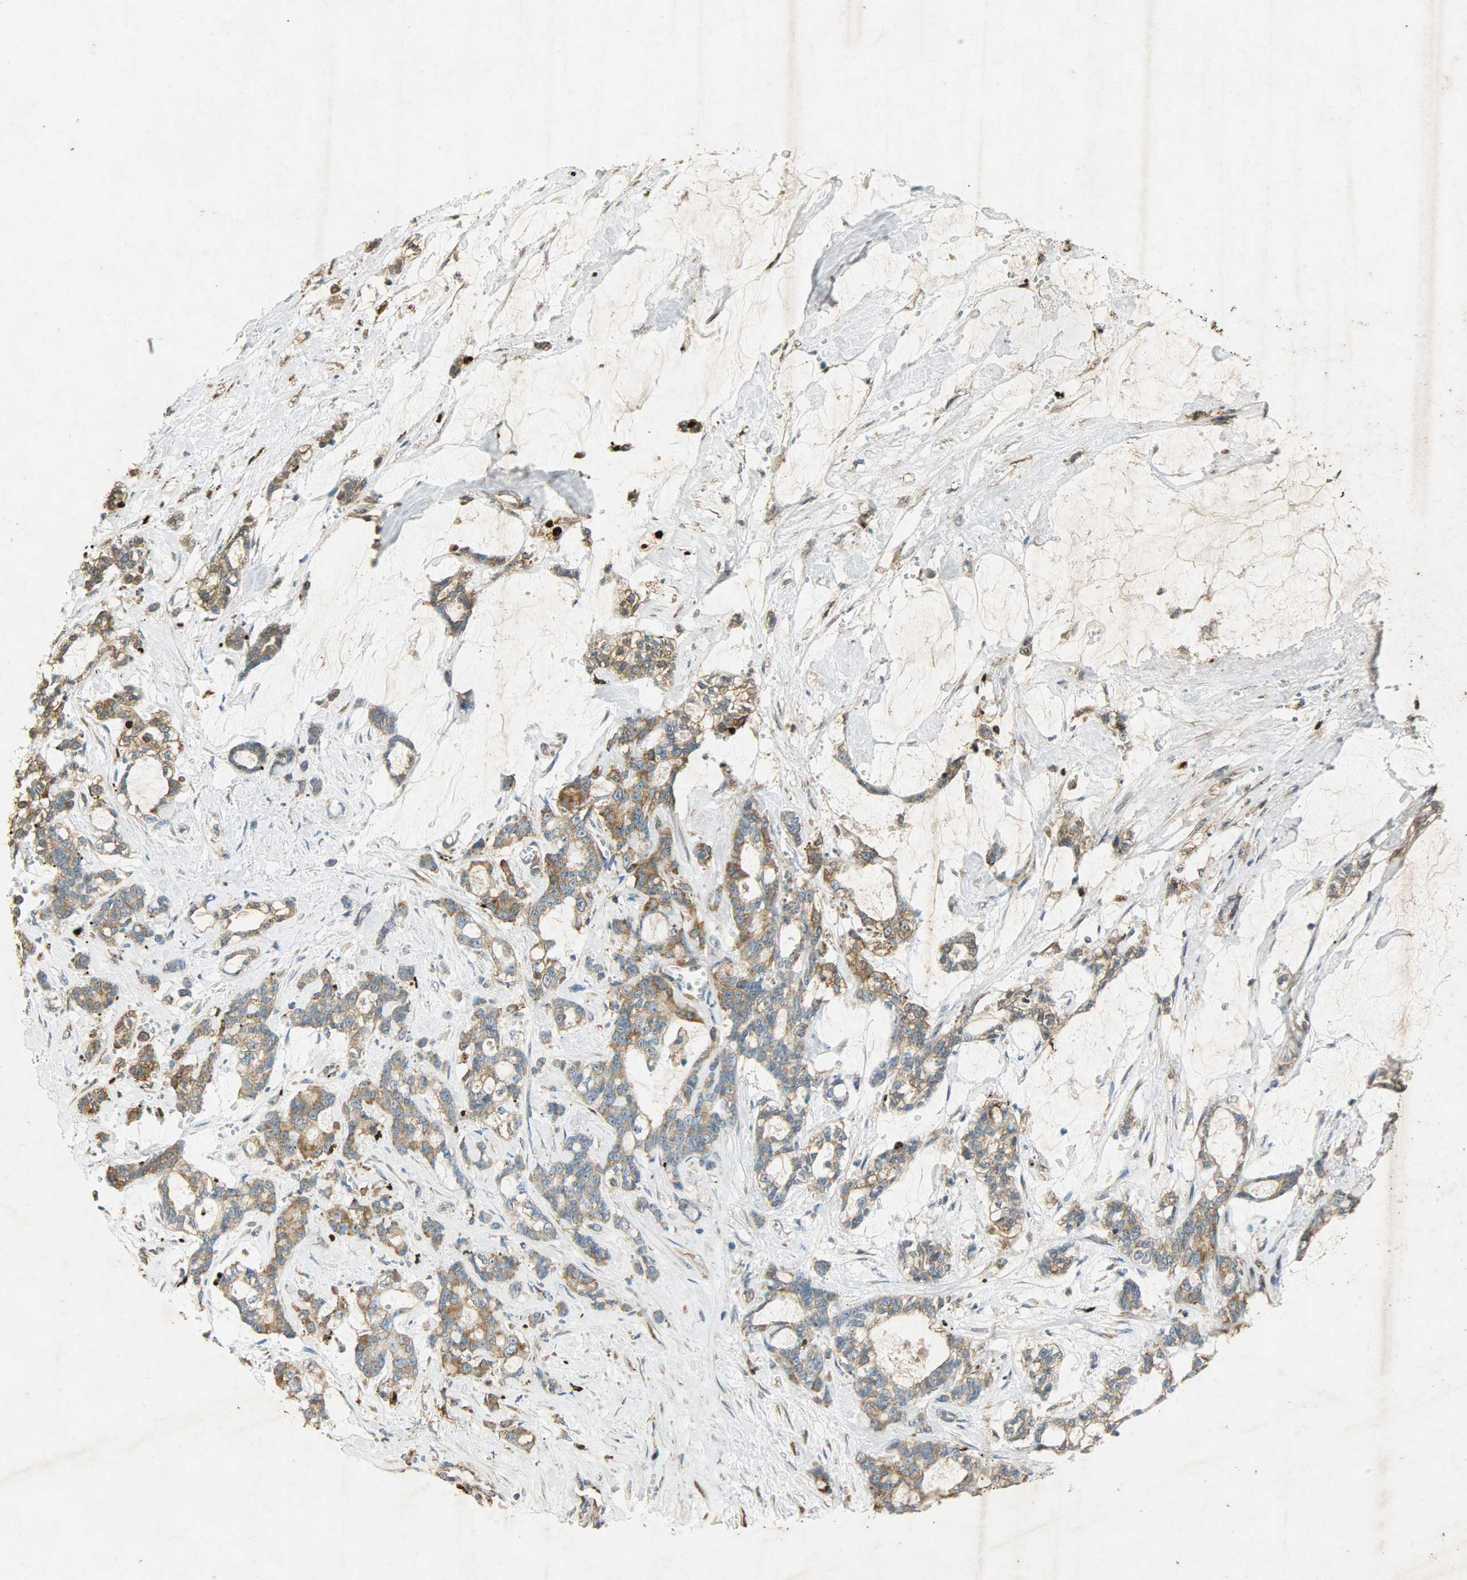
{"staining": {"intensity": "moderate", "quantity": ">75%", "location": "cytoplasmic/membranous"}, "tissue": "pancreatic cancer", "cell_type": "Tumor cells", "image_type": "cancer", "snomed": [{"axis": "morphology", "description": "Adenocarcinoma, NOS"}, {"axis": "topography", "description": "Pancreas"}], "caption": "Immunohistochemical staining of human pancreatic adenocarcinoma demonstrates medium levels of moderate cytoplasmic/membranous protein staining in approximately >75% of tumor cells. The staining was performed using DAB to visualize the protein expression in brown, while the nuclei were stained in blue with hematoxylin (Magnification: 20x).", "gene": "HSPA5", "patient": {"sex": "female", "age": 73}}